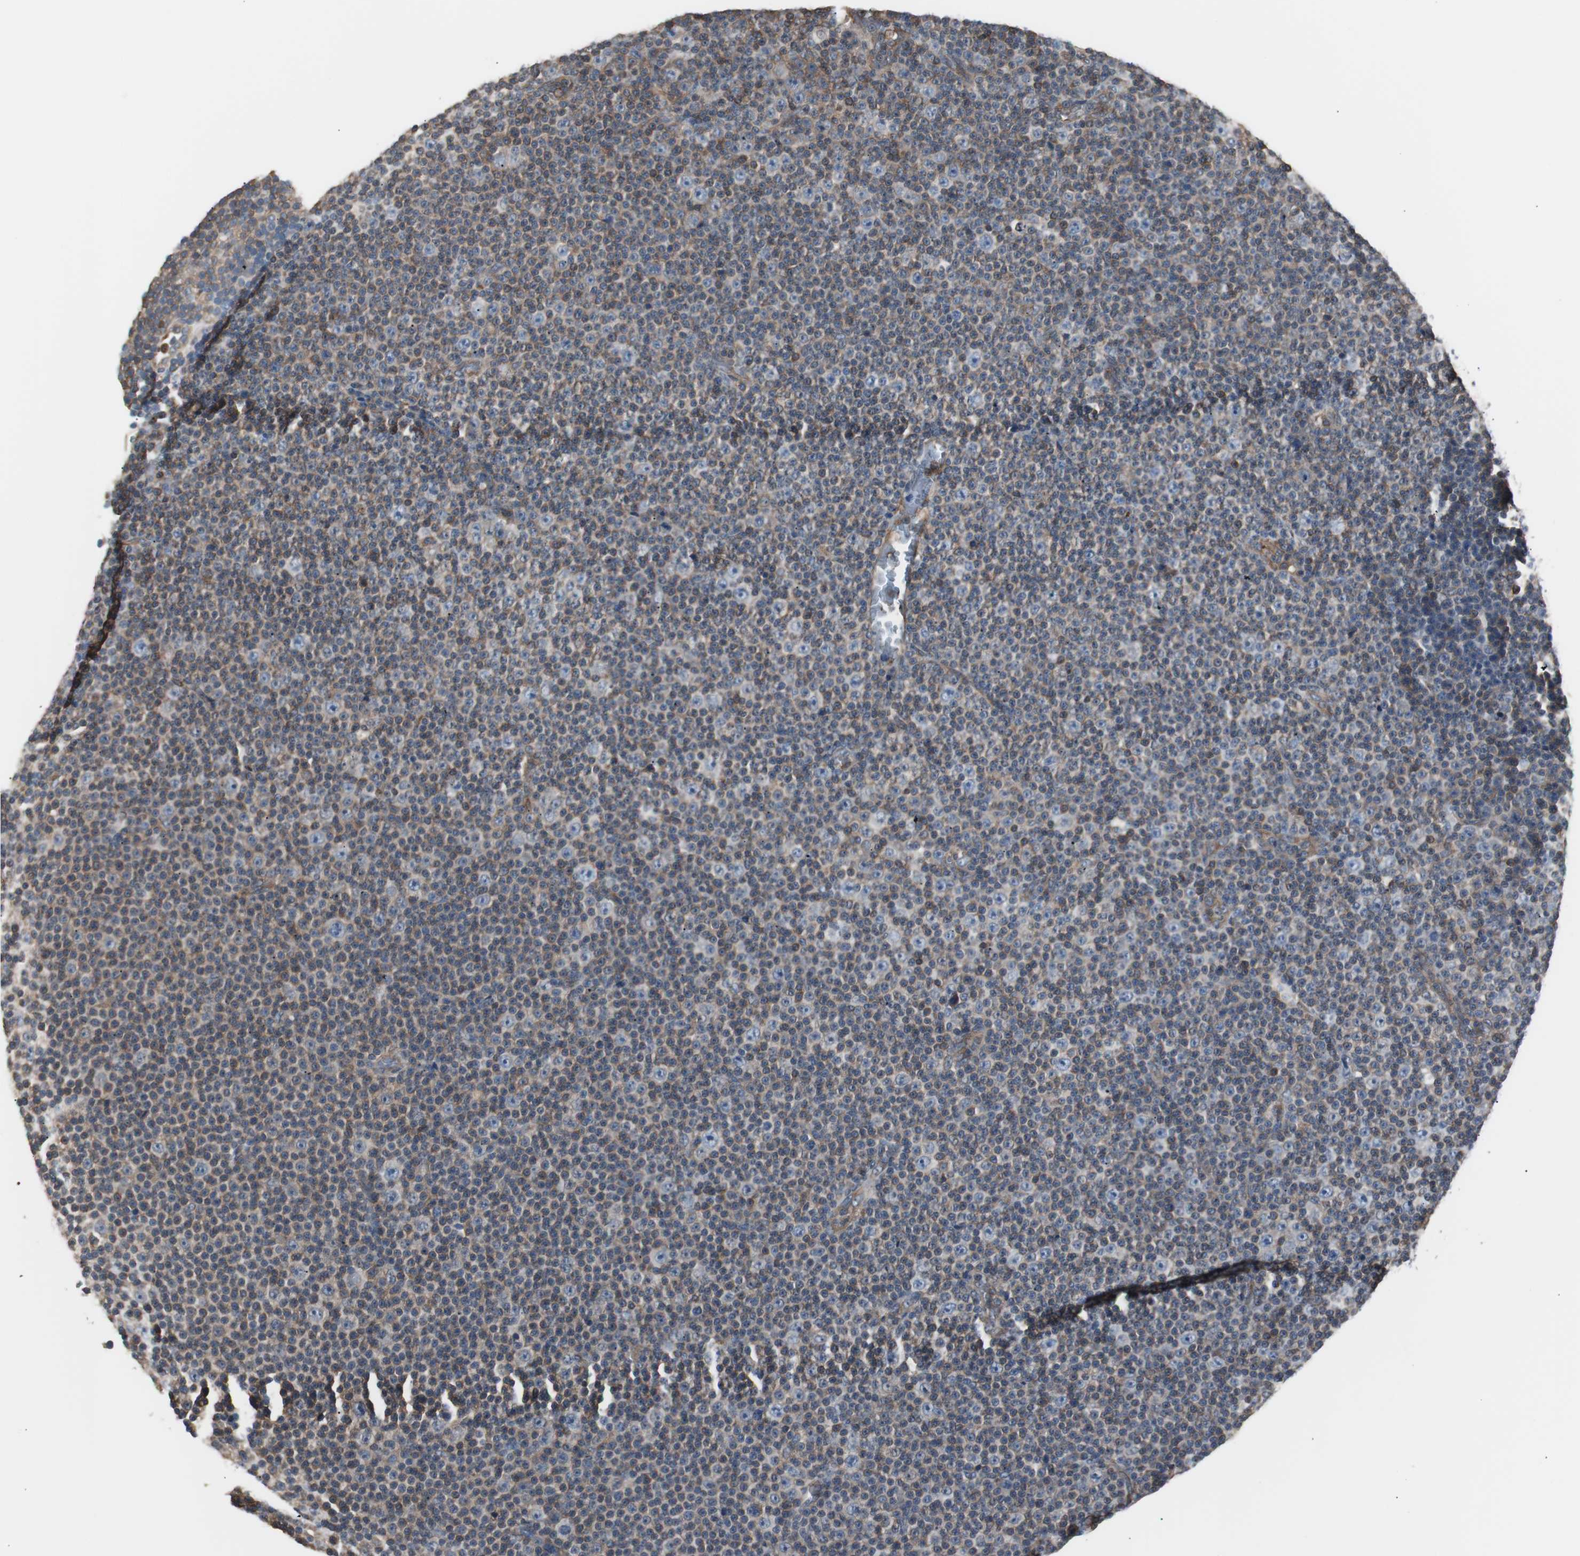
{"staining": {"intensity": "moderate", "quantity": "<25%", "location": "cytoplasmic/membranous"}, "tissue": "lymphoma", "cell_type": "Tumor cells", "image_type": "cancer", "snomed": [{"axis": "morphology", "description": "Malignant lymphoma, non-Hodgkin's type, Low grade"}, {"axis": "topography", "description": "Lymph node"}], "caption": "Immunohistochemical staining of human lymphoma exhibits moderate cytoplasmic/membranous protein staining in about <25% of tumor cells. (IHC, brightfield microscopy, high magnification).", "gene": "CAPNS1", "patient": {"sex": "female", "age": 67}}